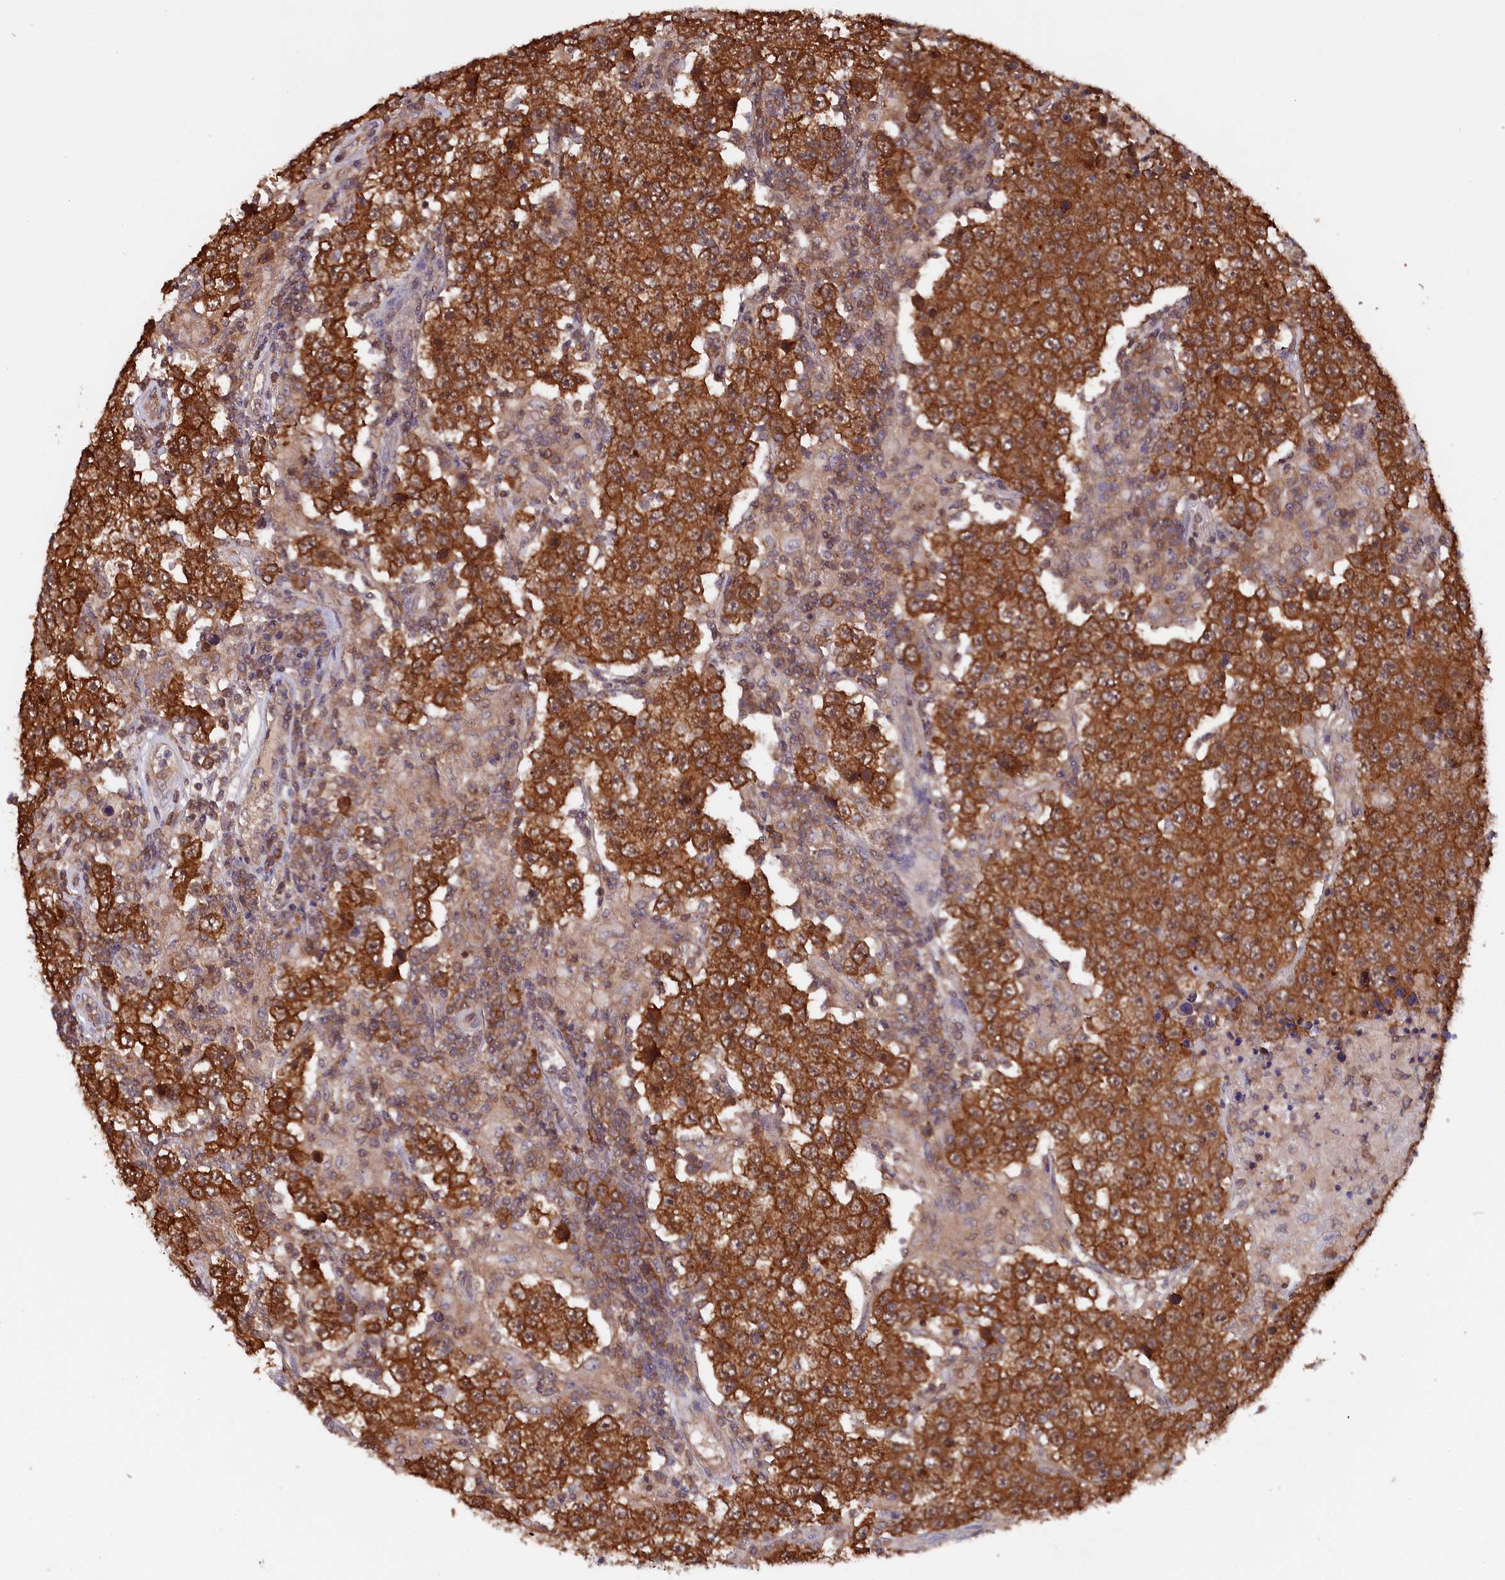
{"staining": {"intensity": "strong", "quantity": ">75%", "location": "cytoplasmic/membranous"}, "tissue": "testis cancer", "cell_type": "Tumor cells", "image_type": "cancer", "snomed": [{"axis": "morphology", "description": "Normal tissue, NOS"}, {"axis": "morphology", "description": "Urothelial carcinoma, High grade"}, {"axis": "morphology", "description": "Seminoma, NOS"}, {"axis": "morphology", "description": "Carcinoma, Embryonal, NOS"}, {"axis": "topography", "description": "Urinary bladder"}, {"axis": "topography", "description": "Testis"}], "caption": "Brown immunohistochemical staining in human embryonal carcinoma (testis) displays strong cytoplasmic/membranous positivity in about >75% of tumor cells.", "gene": "JPT2", "patient": {"sex": "male", "age": 41}}